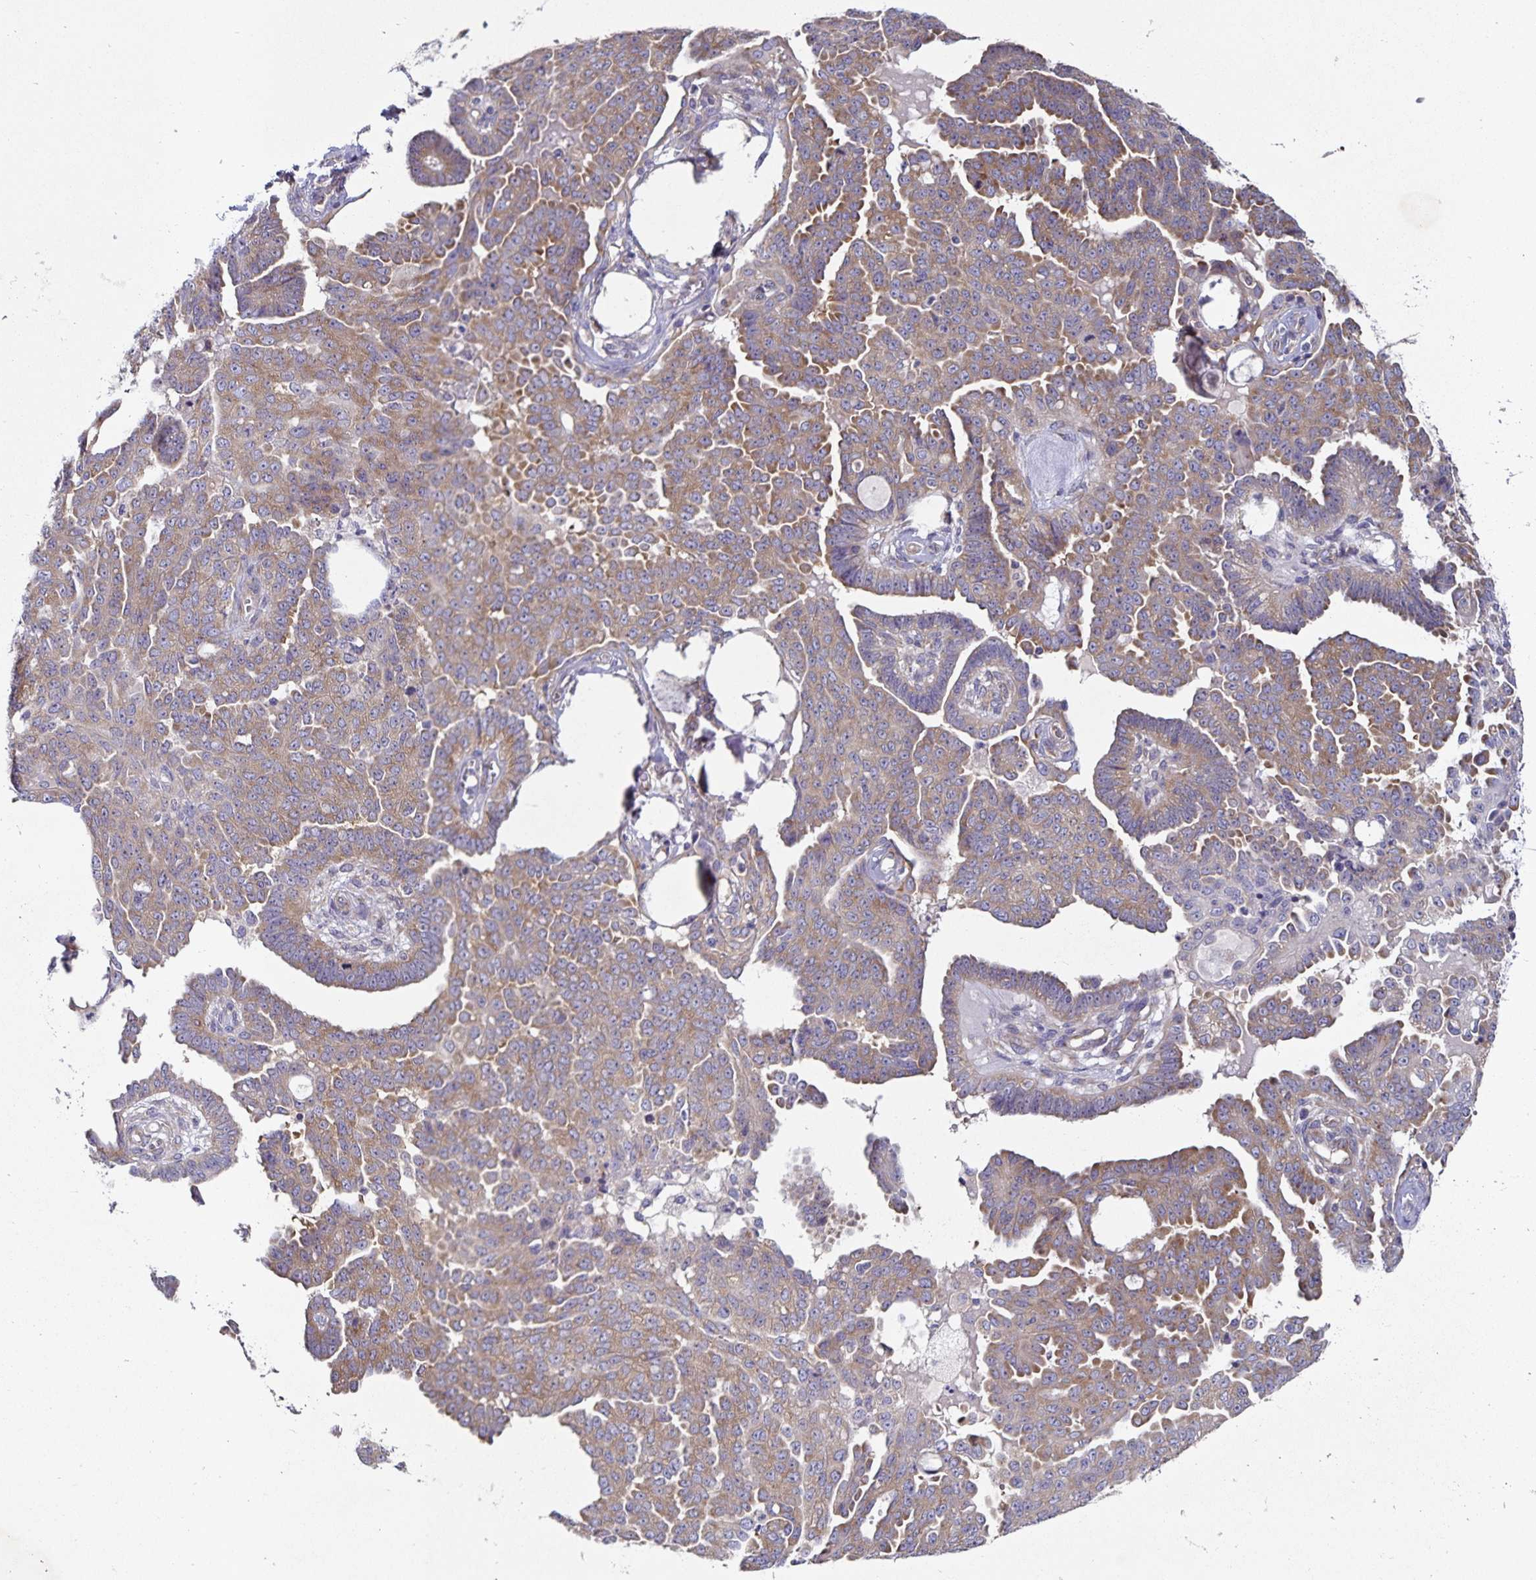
{"staining": {"intensity": "moderate", "quantity": ">75%", "location": "cytoplasmic/membranous"}, "tissue": "ovarian cancer", "cell_type": "Tumor cells", "image_type": "cancer", "snomed": [{"axis": "morphology", "description": "Cystadenocarcinoma, serous, NOS"}, {"axis": "topography", "description": "Ovary"}], "caption": "The image reveals staining of ovarian cancer (serous cystadenocarcinoma), revealing moderate cytoplasmic/membranous protein expression (brown color) within tumor cells. (IHC, brightfield microscopy, high magnification).", "gene": "FAM120A", "patient": {"sex": "female", "age": 71}}